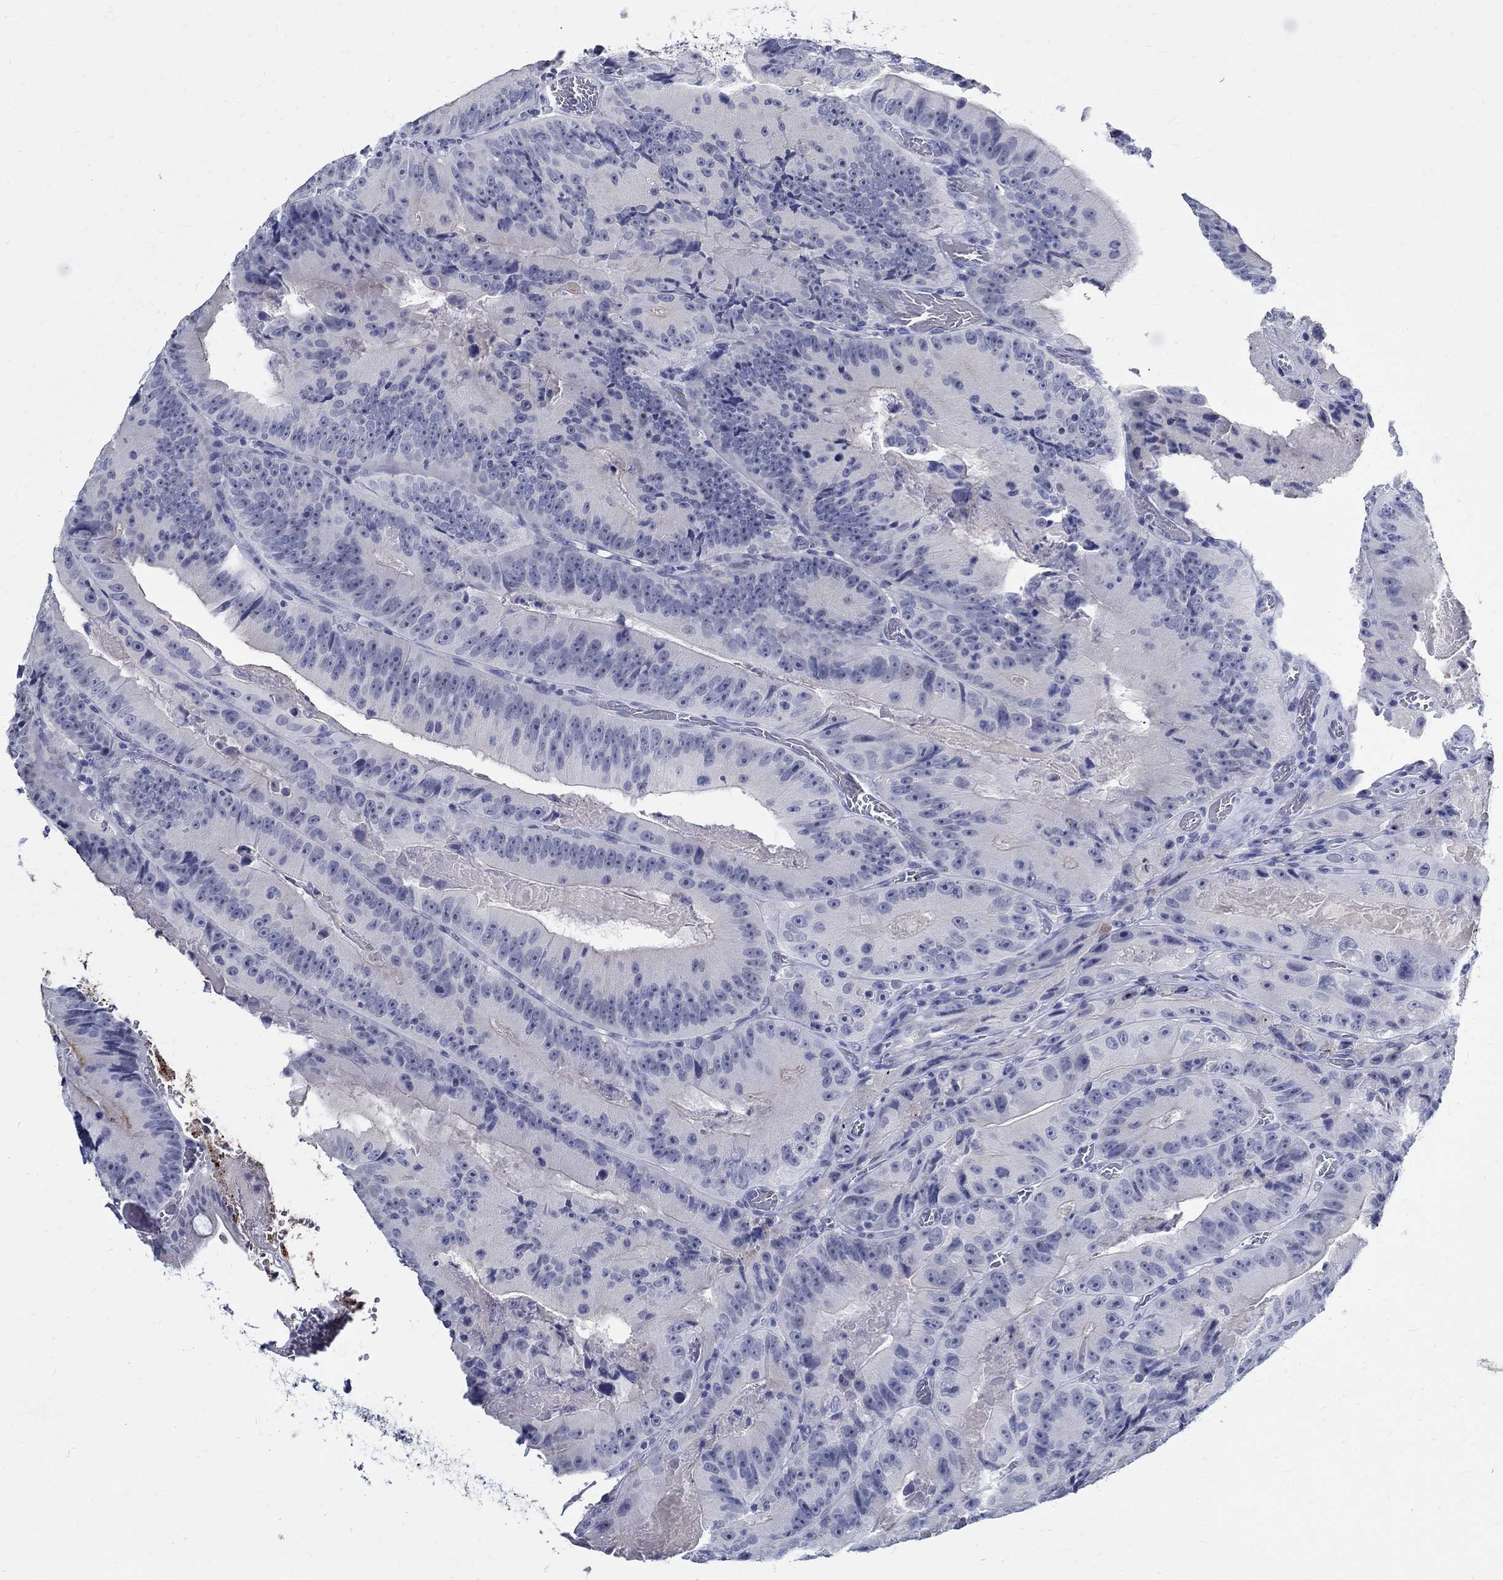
{"staining": {"intensity": "negative", "quantity": "none", "location": "none"}, "tissue": "colorectal cancer", "cell_type": "Tumor cells", "image_type": "cancer", "snomed": [{"axis": "morphology", "description": "Adenocarcinoma, NOS"}, {"axis": "topography", "description": "Colon"}], "caption": "This is an IHC histopathology image of human adenocarcinoma (colorectal). There is no staining in tumor cells.", "gene": "BSPRY", "patient": {"sex": "female", "age": 86}}